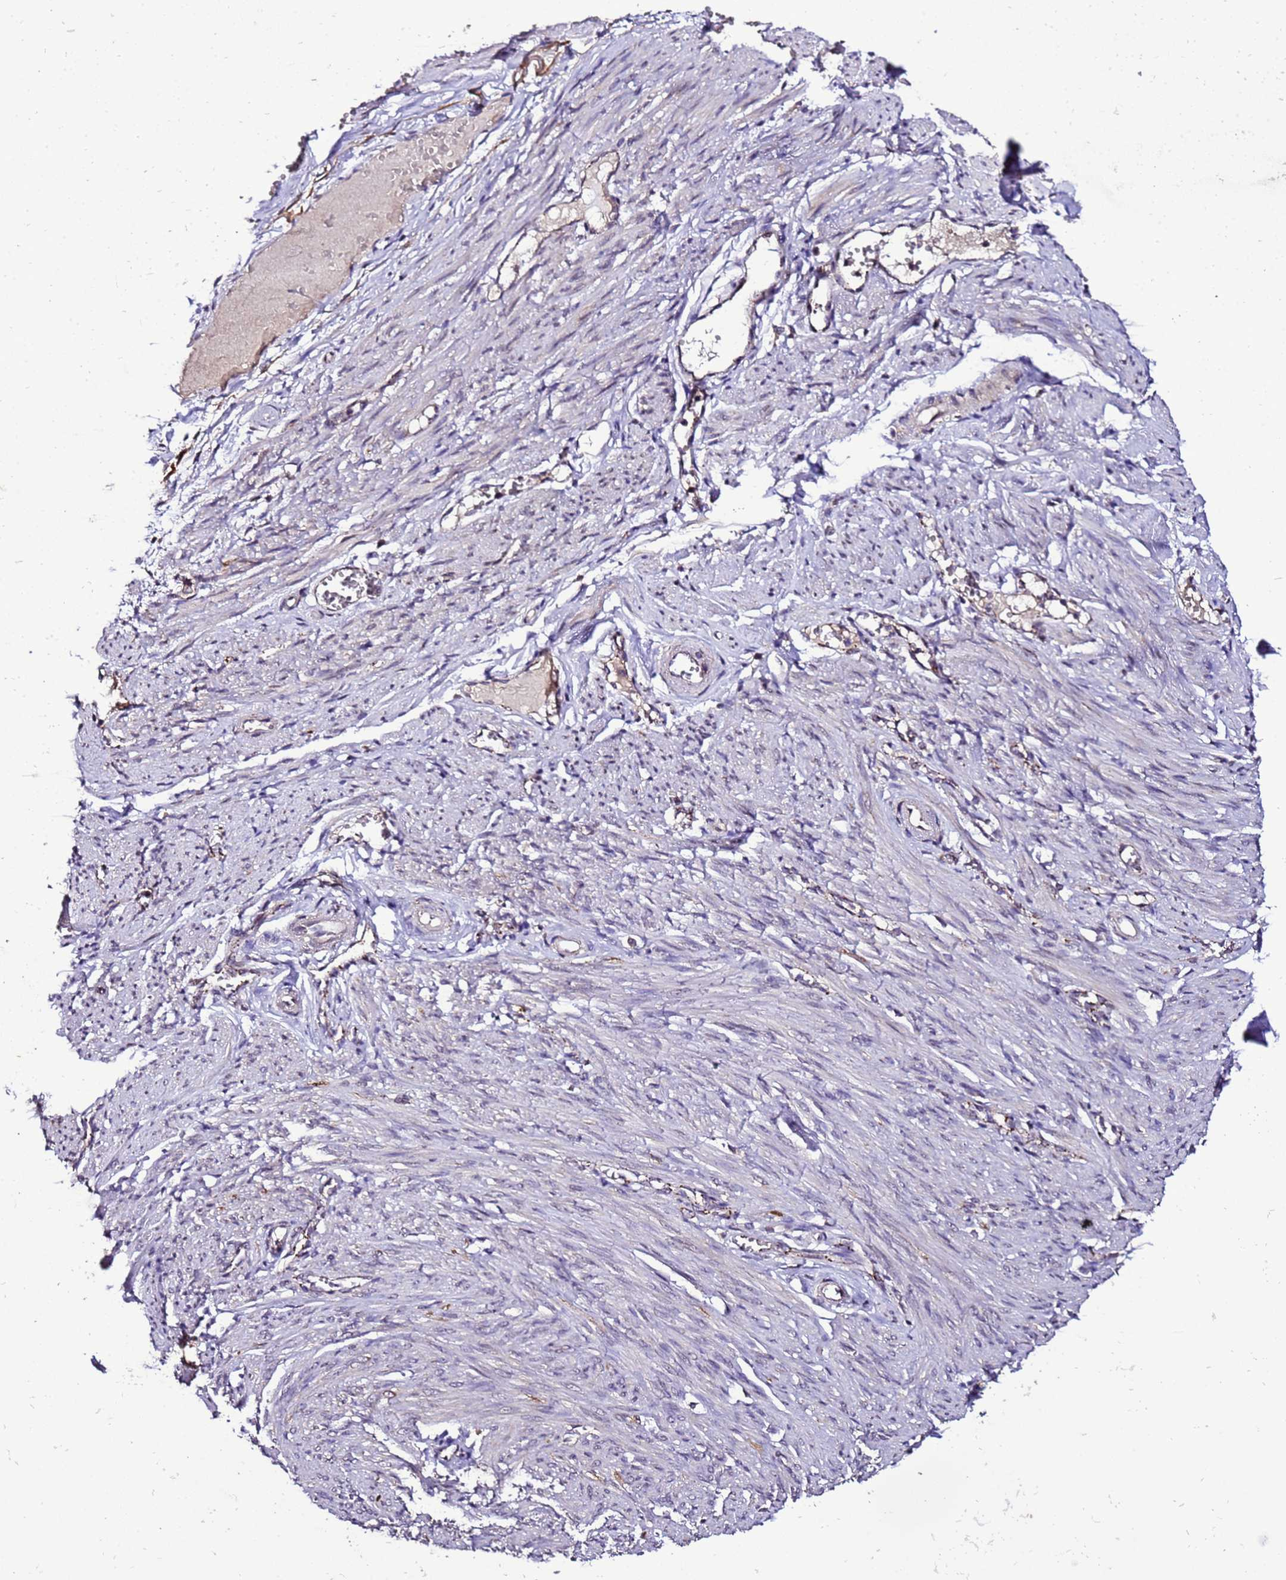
{"staining": {"intensity": "strong", "quantity": ">75%", "location": "cytoplasmic/membranous"}, "tissue": "soft tissue", "cell_type": "Chondrocytes", "image_type": "normal", "snomed": [{"axis": "morphology", "description": "Normal tissue, NOS"}, {"axis": "topography", "description": "Smooth muscle"}, {"axis": "topography", "description": "Peripheral nerve tissue"}], "caption": "The micrograph exhibits immunohistochemical staining of unremarkable soft tissue. There is strong cytoplasmic/membranous positivity is present in about >75% of chondrocytes.", "gene": "ZNF329", "patient": {"sex": "female", "age": 39}}